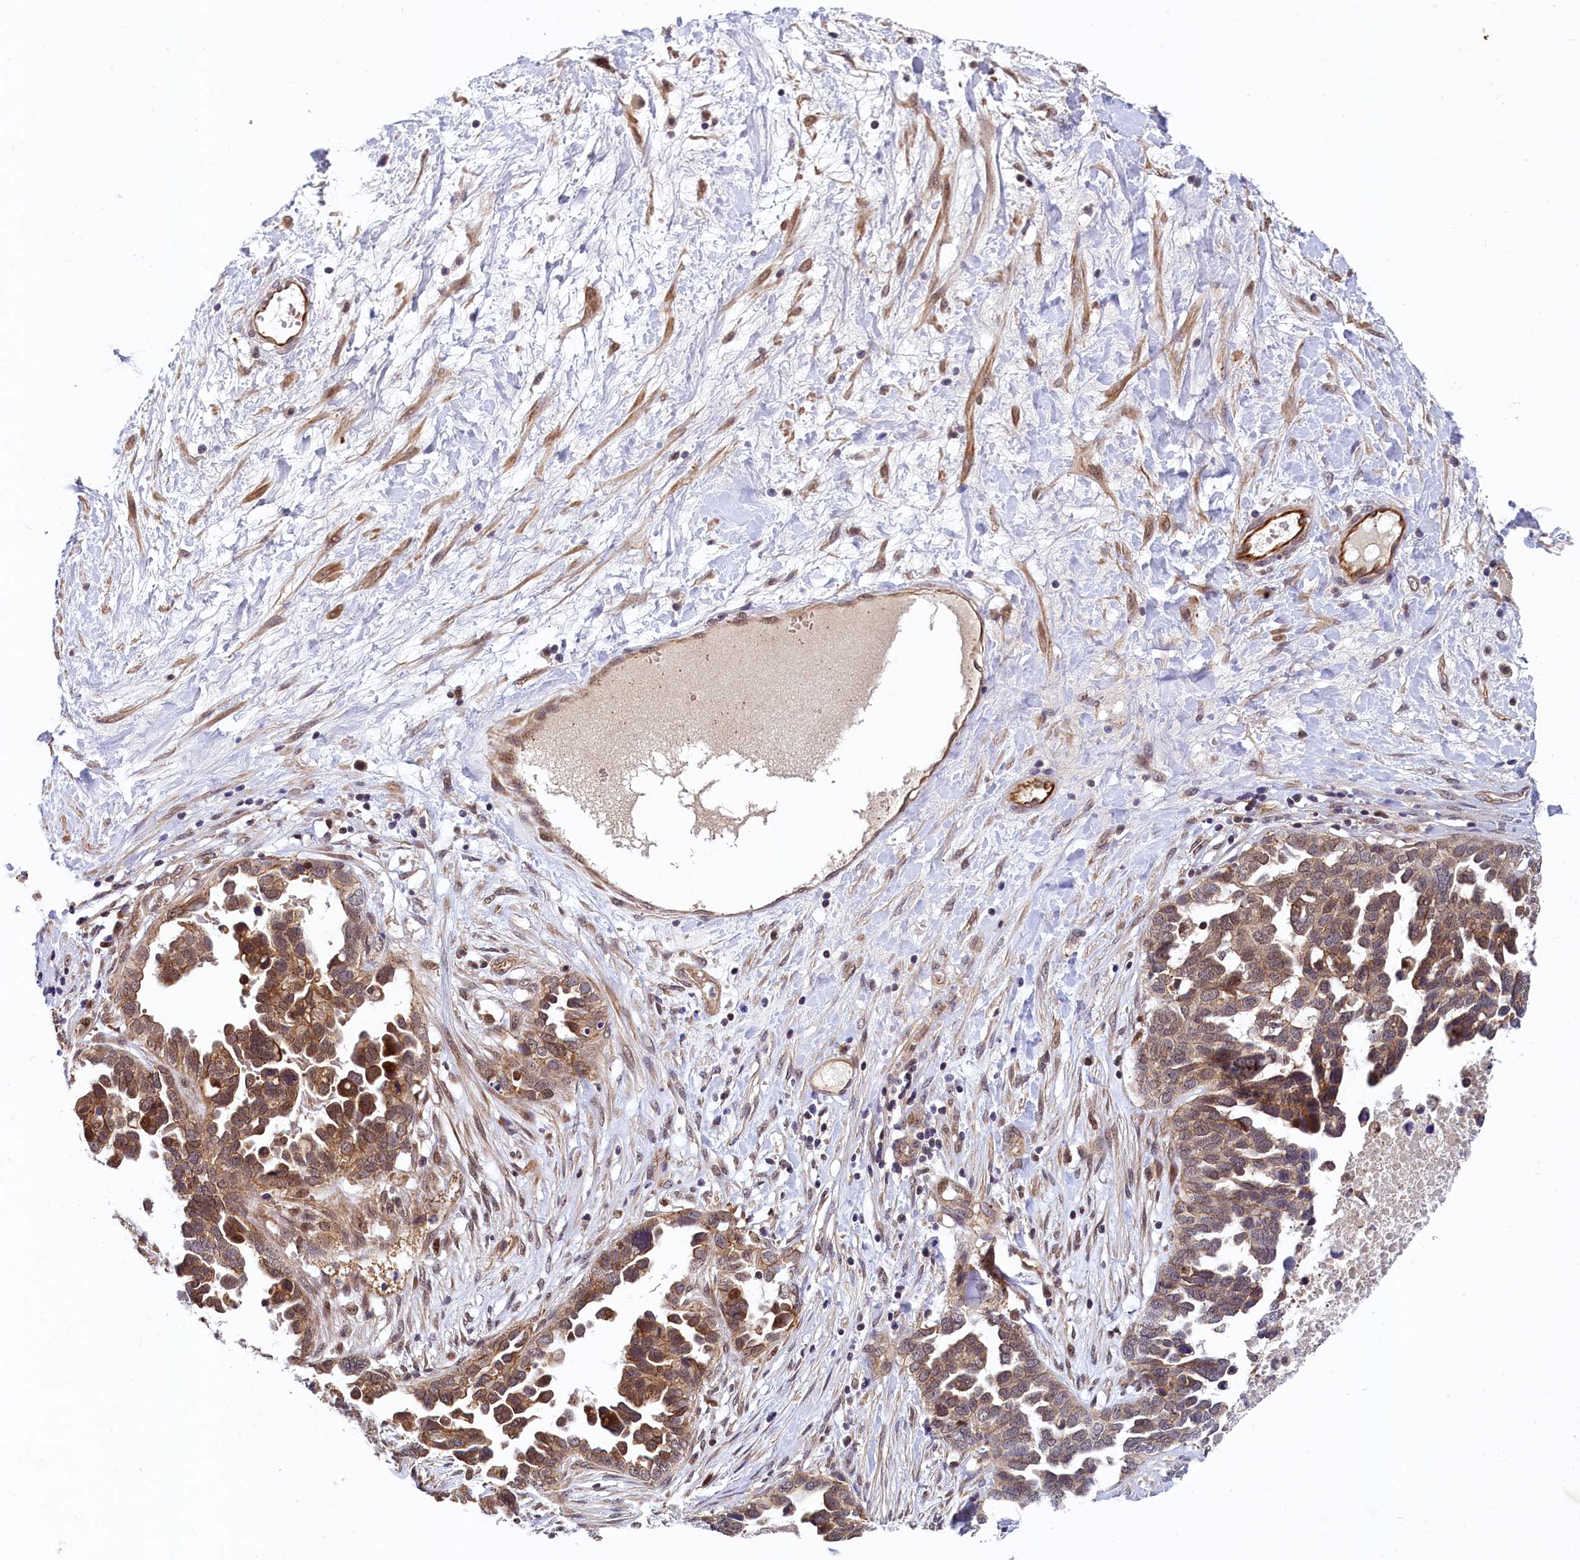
{"staining": {"intensity": "moderate", "quantity": ">75%", "location": "cytoplasmic/membranous"}, "tissue": "ovarian cancer", "cell_type": "Tumor cells", "image_type": "cancer", "snomed": [{"axis": "morphology", "description": "Cystadenocarcinoma, serous, NOS"}, {"axis": "topography", "description": "Ovary"}], "caption": "A medium amount of moderate cytoplasmic/membranous expression is identified in about >75% of tumor cells in serous cystadenocarcinoma (ovarian) tissue. (brown staining indicates protein expression, while blue staining denotes nuclei).", "gene": "ARL14EP", "patient": {"sex": "female", "age": 54}}